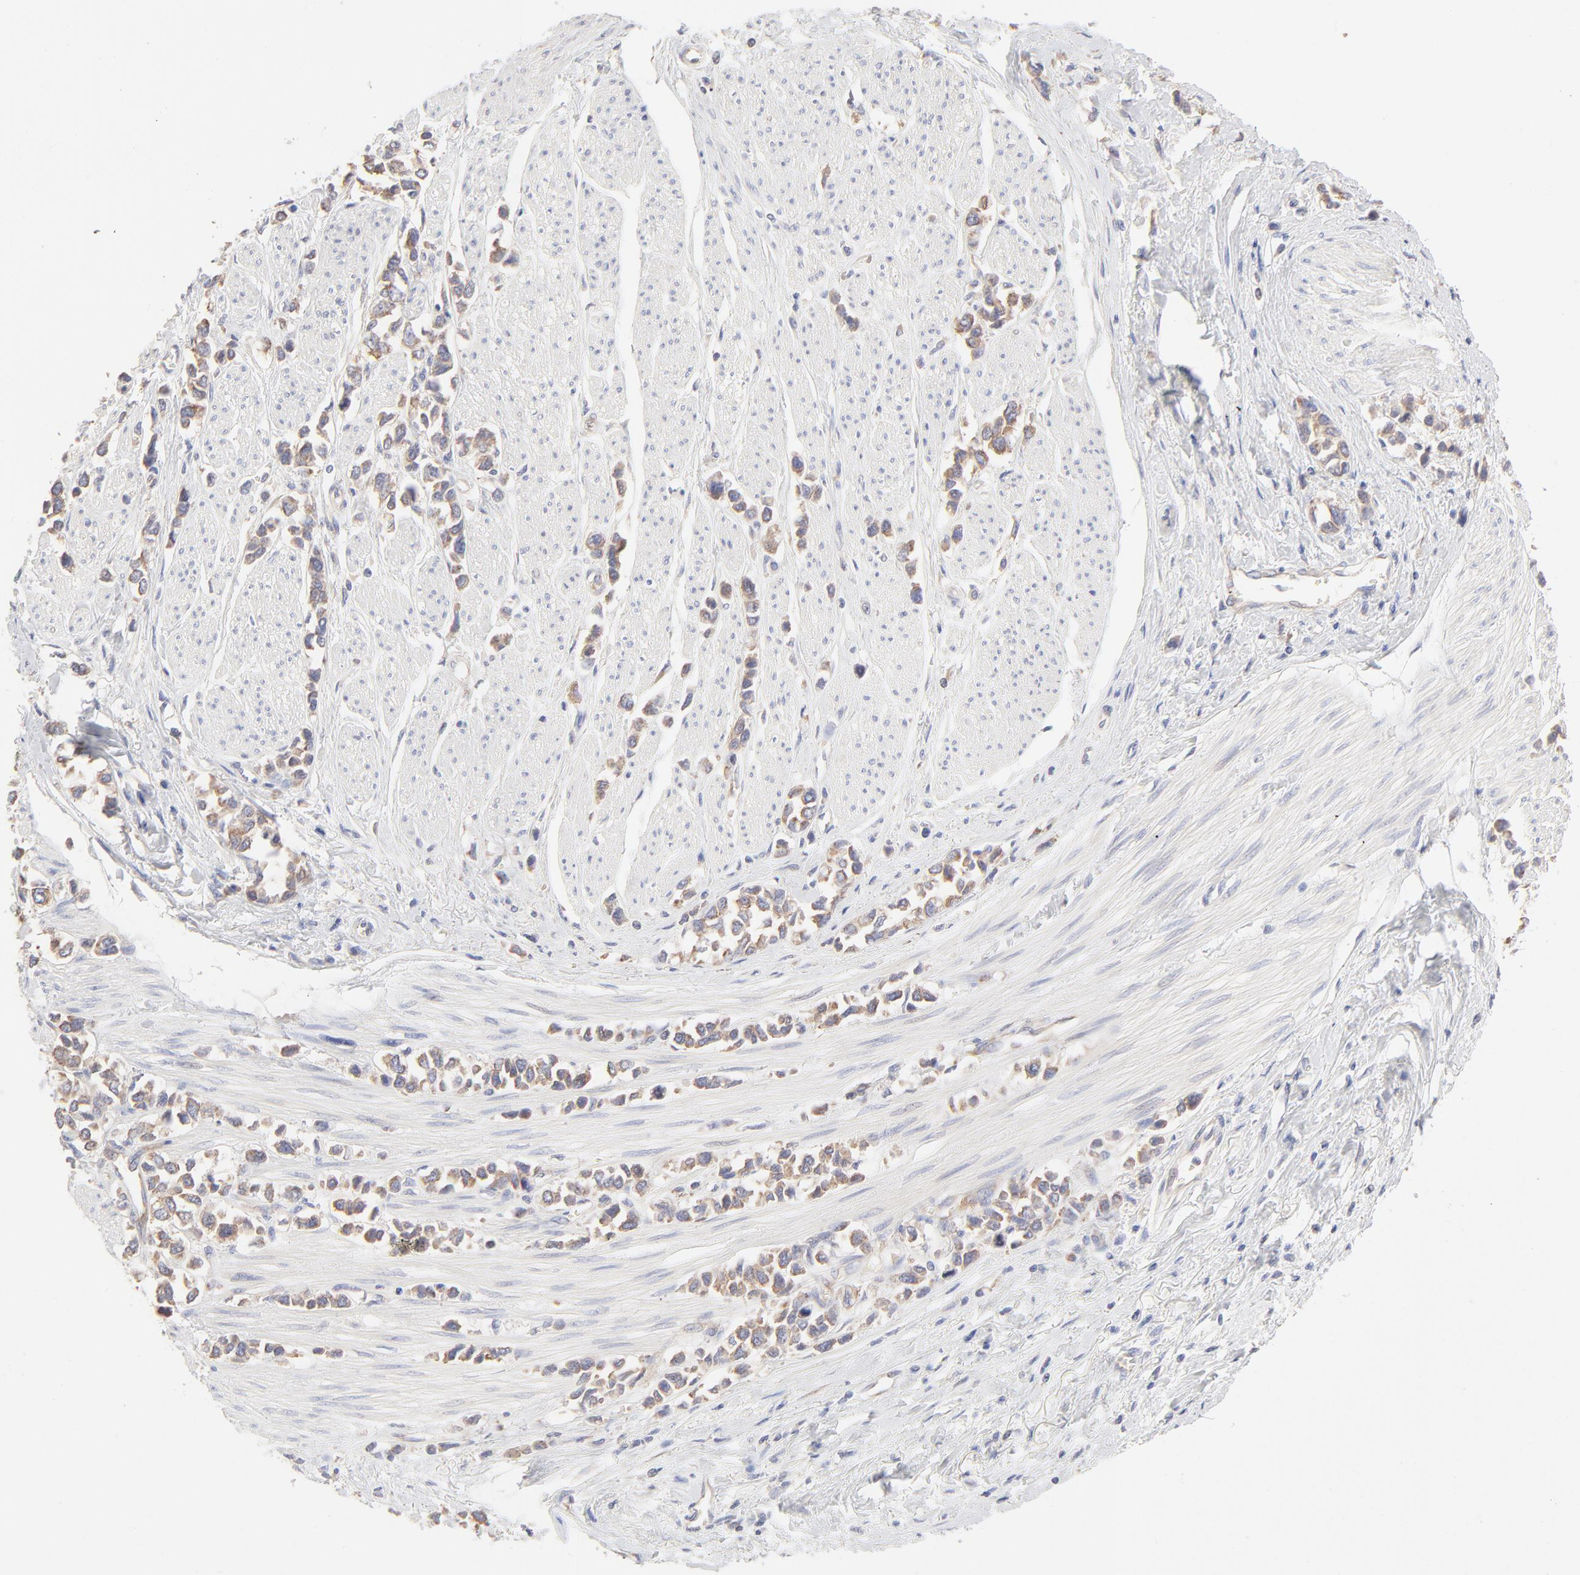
{"staining": {"intensity": "moderate", "quantity": ">75%", "location": "cytoplasmic/membranous"}, "tissue": "stomach cancer", "cell_type": "Tumor cells", "image_type": "cancer", "snomed": [{"axis": "morphology", "description": "Adenocarcinoma, NOS"}, {"axis": "topography", "description": "Stomach, upper"}], "caption": "A photomicrograph of stomach cancer stained for a protein reveals moderate cytoplasmic/membranous brown staining in tumor cells.", "gene": "RPS21", "patient": {"sex": "male", "age": 76}}